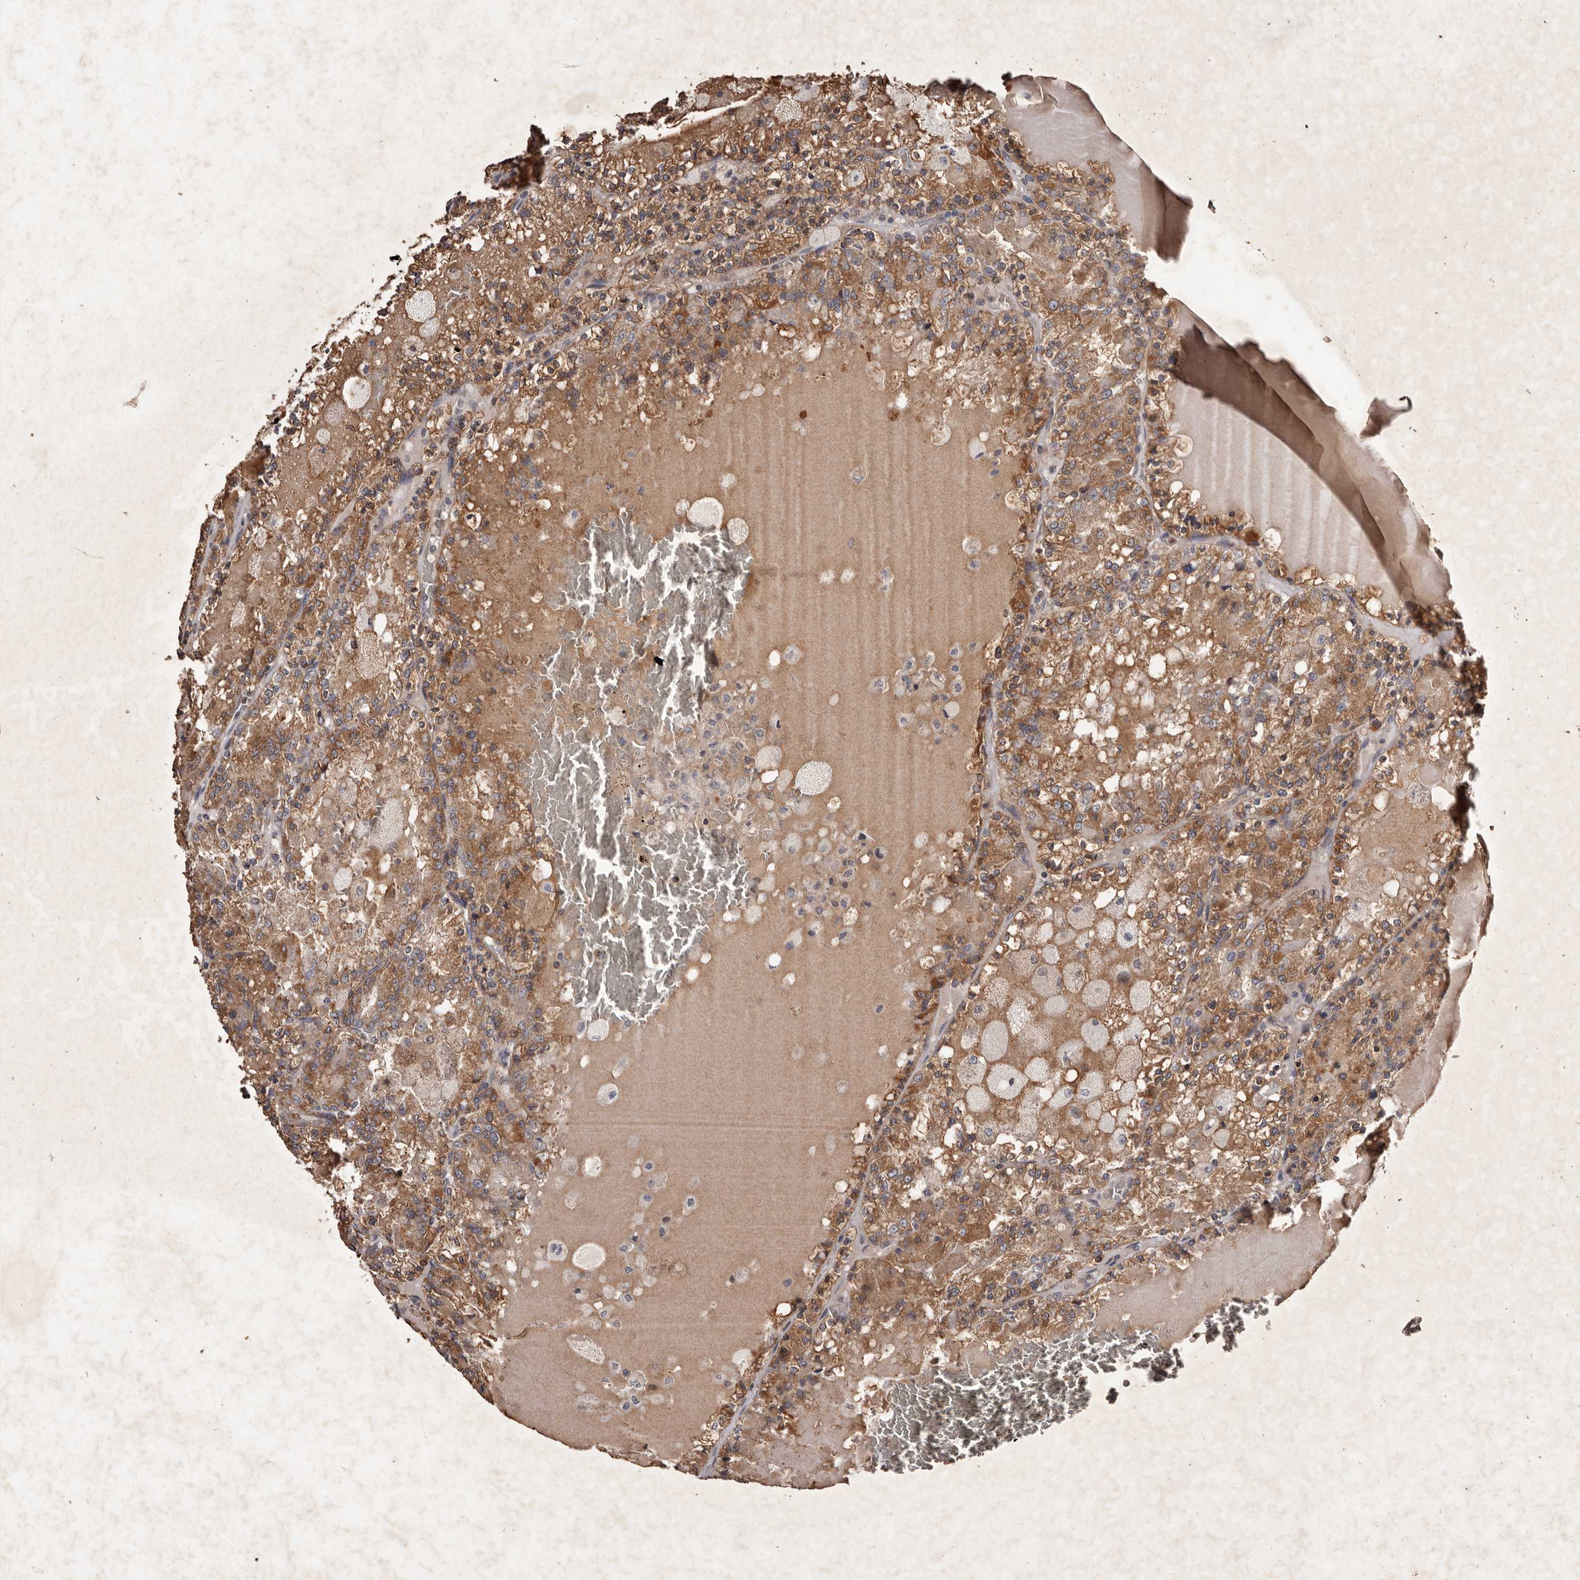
{"staining": {"intensity": "moderate", "quantity": ">75%", "location": "cytoplasmic/membranous"}, "tissue": "renal cancer", "cell_type": "Tumor cells", "image_type": "cancer", "snomed": [{"axis": "morphology", "description": "Adenocarcinoma, NOS"}, {"axis": "topography", "description": "Kidney"}], "caption": "About >75% of tumor cells in human renal cancer (adenocarcinoma) show moderate cytoplasmic/membranous protein positivity as visualized by brown immunohistochemical staining.", "gene": "CXCL14", "patient": {"sex": "female", "age": 56}}